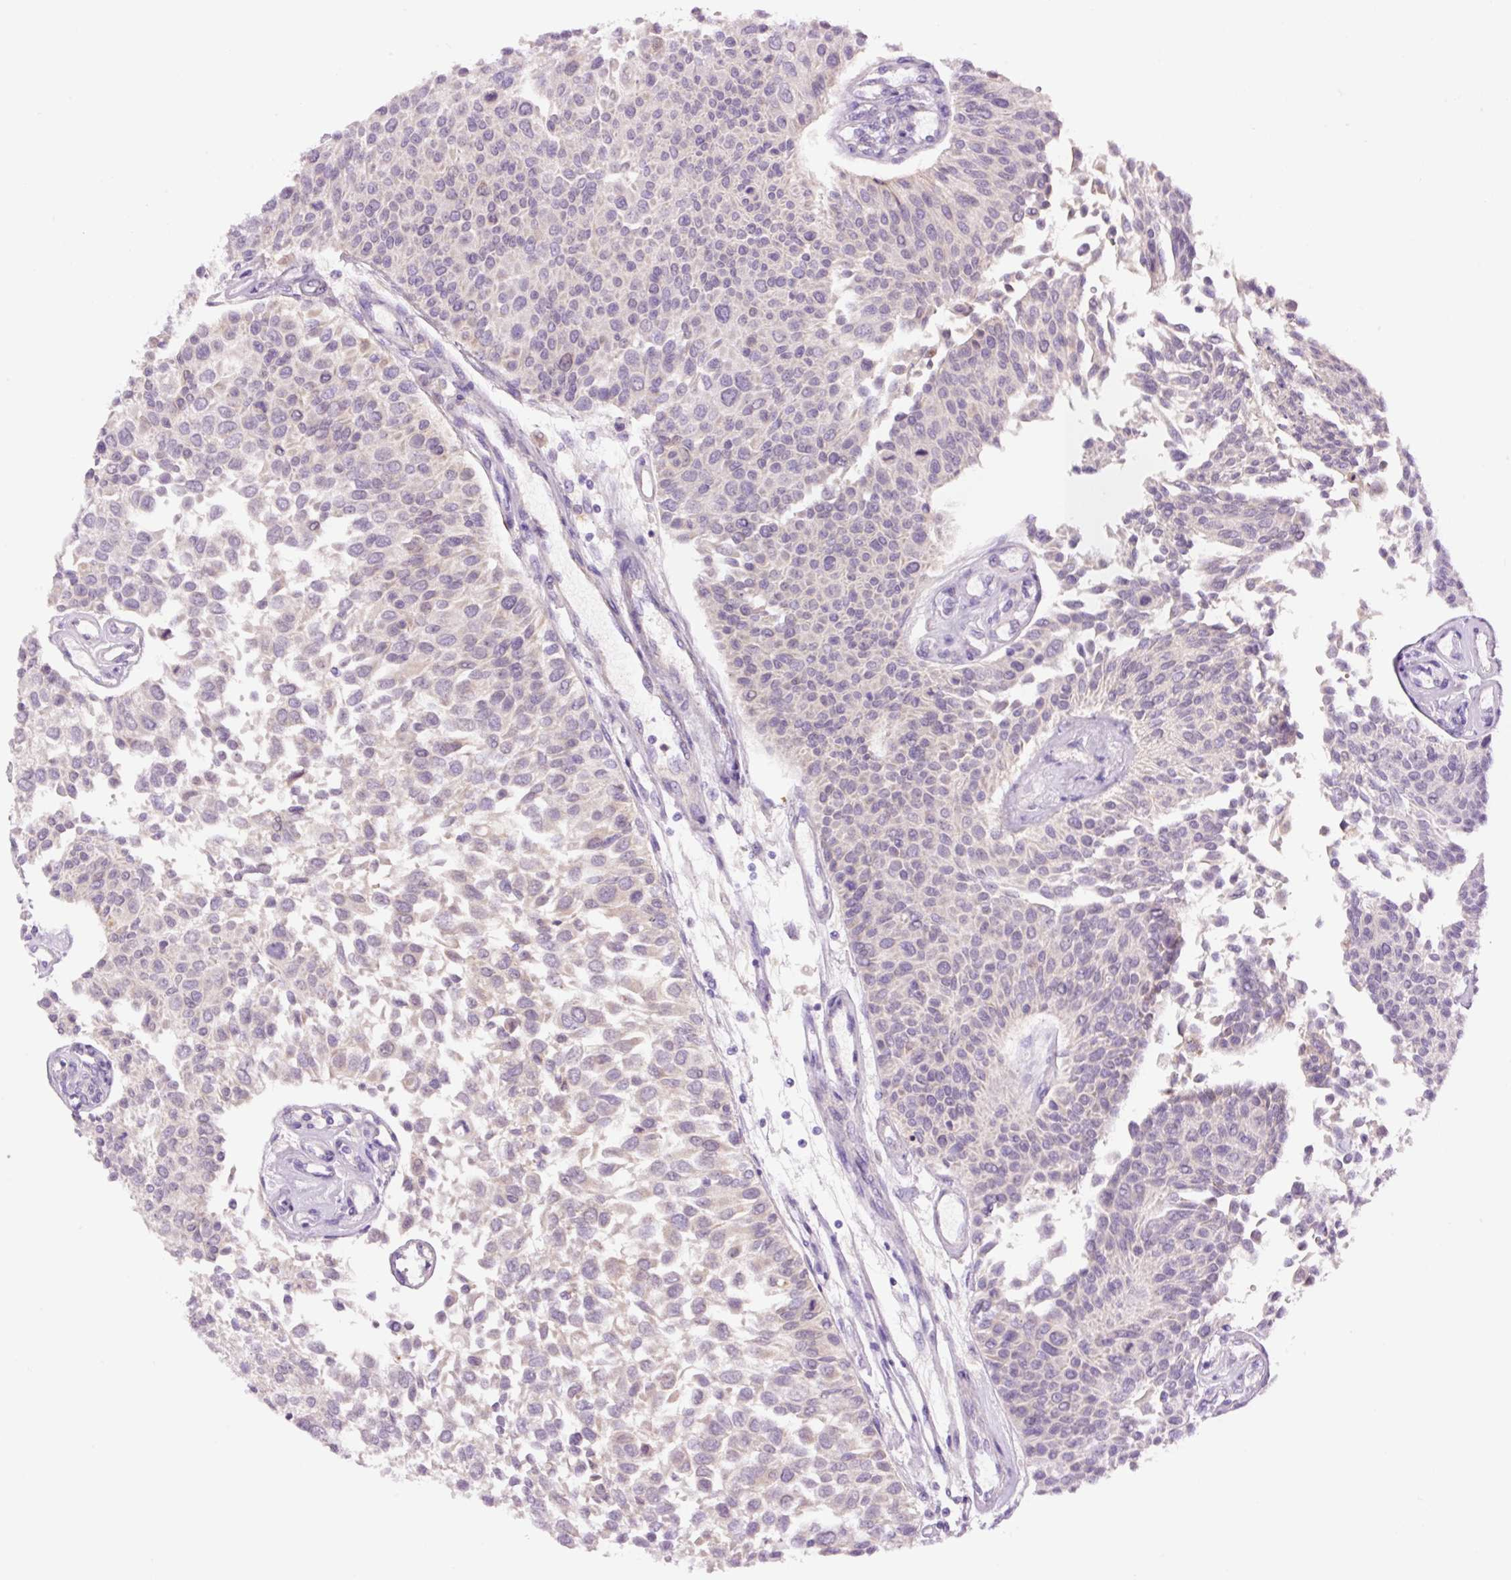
{"staining": {"intensity": "negative", "quantity": "none", "location": "none"}, "tissue": "urothelial cancer", "cell_type": "Tumor cells", "image_type": "cancer", "snomed": [{"axis": "morphology", "description": "Urothelial carcinoma, NOS"}, {"axis": "topography", "description": "Urinary bladder"}], "caption": "A high-resolution image shows immunohistochemistry staining of urothelial cancer, which exhibits no significant expression in tumor cells.", "gene": "DPPA4", "patient": {"sex": "male", "age": 55}}